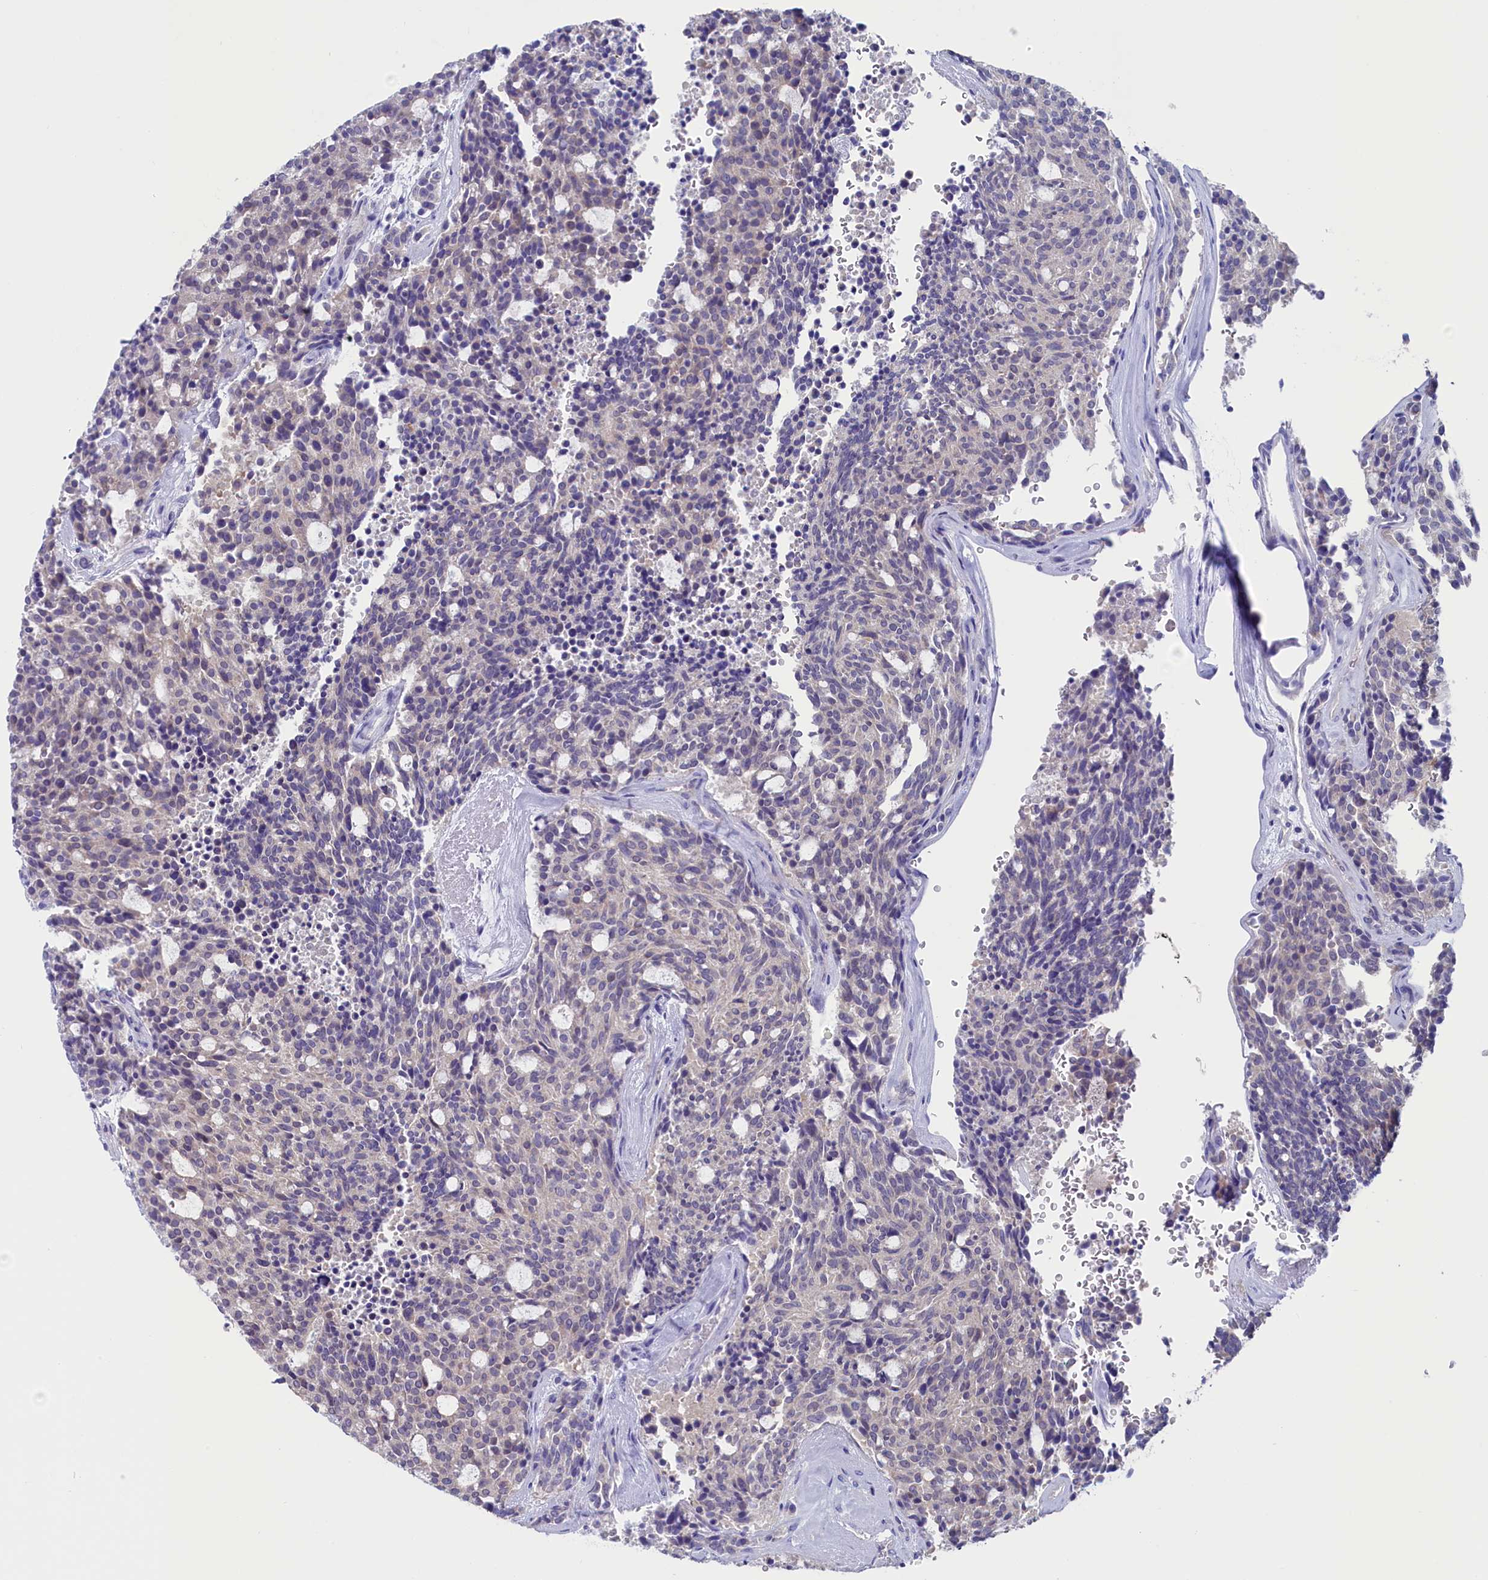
{"staining": {"intensity": "negative", "quantity": "none", "location": "none"}, "tissue": "carcinoid", "cell_type": "Tumor cells", "image_type": "cancer", "snomed": [{"axis": "morphology", "description": "Carcinoid, malignant, NOS"}, {"axis": "topography", "description": "Pancreas"}], "caption": "The immunohistochemistry histopathology image has no significant positivity in tumor cells of carcinoid (malignant) tissue.", "gene": "CIAPIN1", "patient": {"sex": "female", "age": 54}}